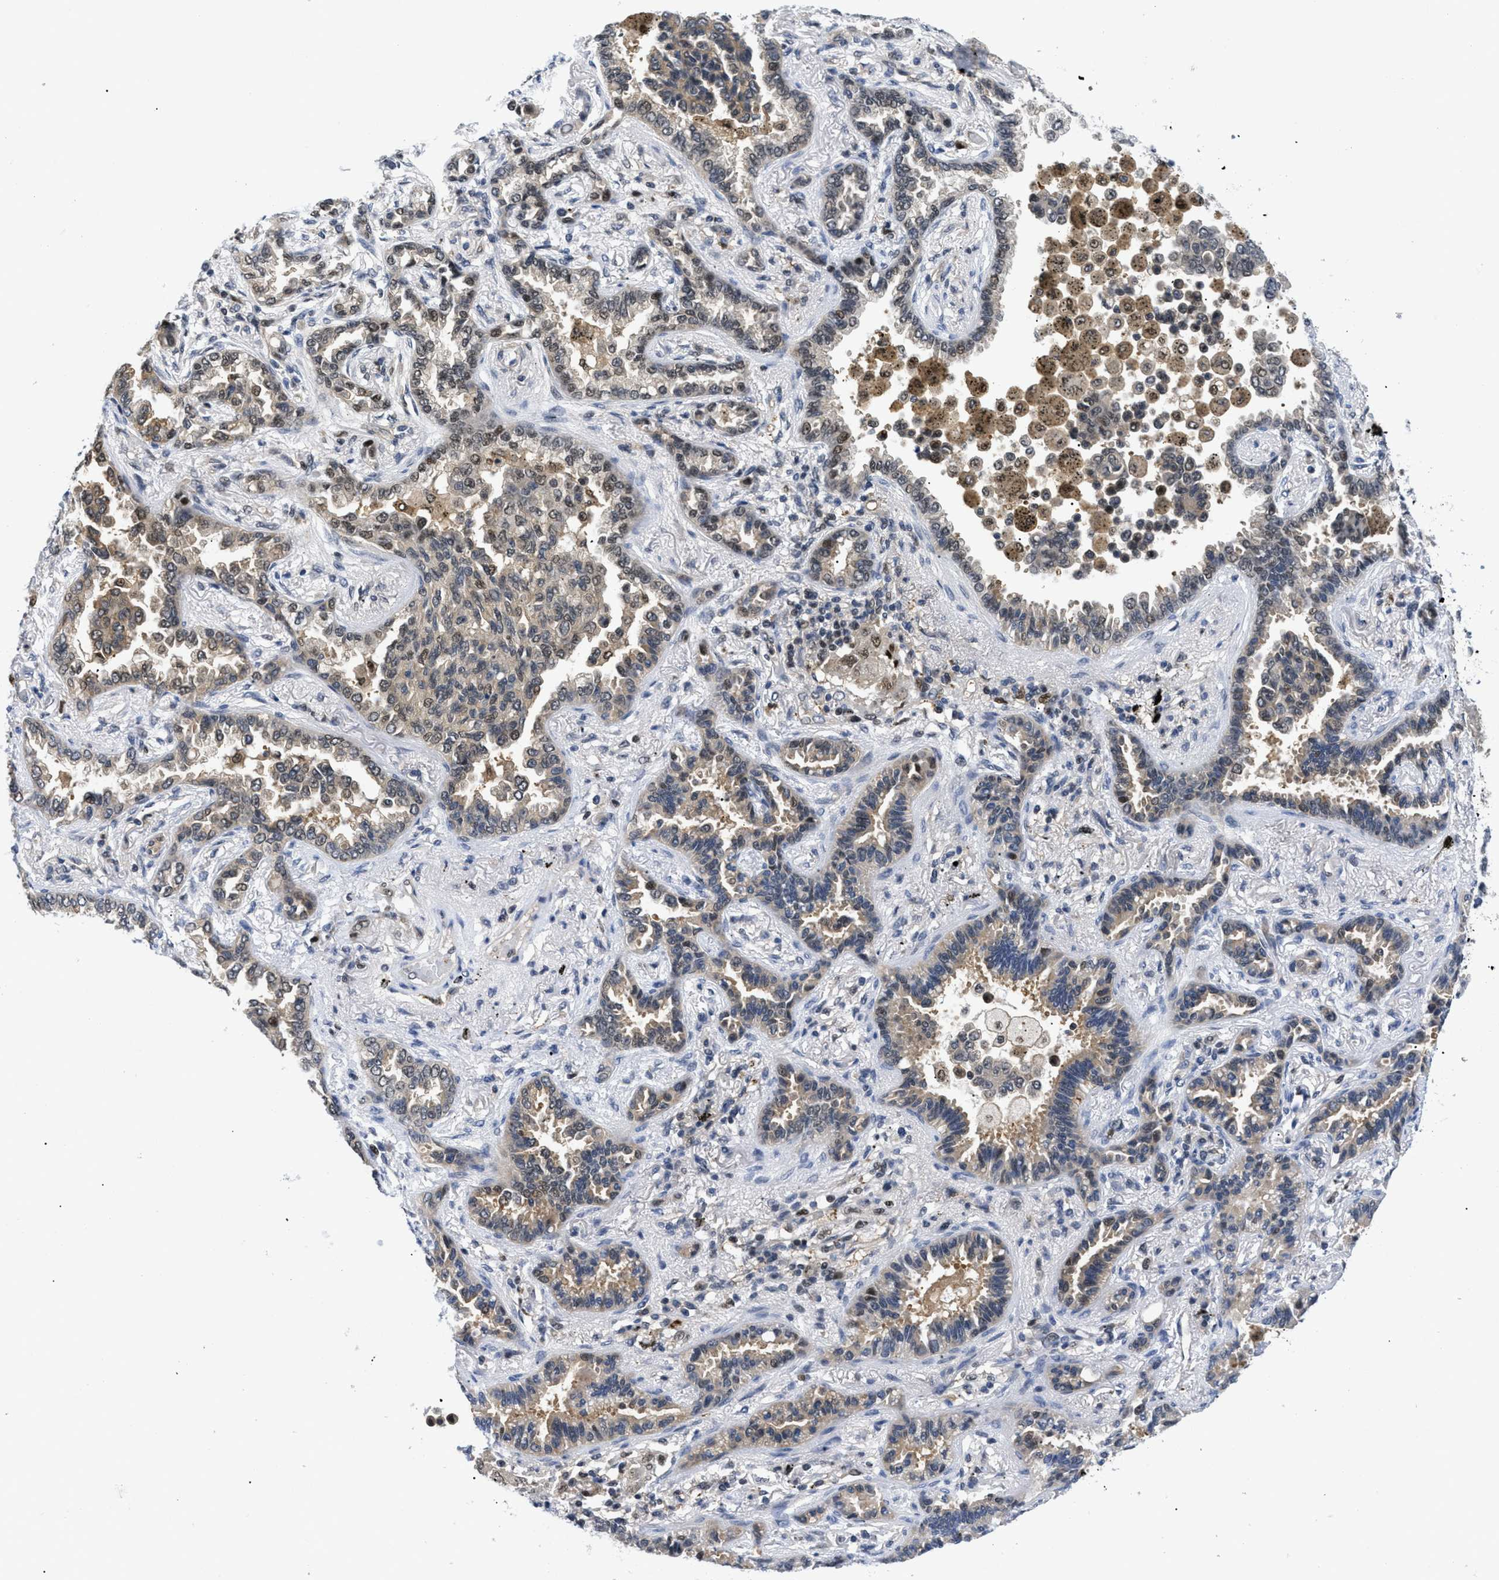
{"staining": {"intensity": "weak", "quantity": "25%-75%", "location": "cytoplasmic/membranous,nuclear"}, "tissue": "lung cancer", "cell_type": "Tumor cells", "image_type": "cancer", "snomed": [{"axis": "morphology", "description": "Normal tissue, NOS"}, {"axis": "morphology", "description": "Adenocarcinoma, NOS"}, {"axis": "topography", "description": "Lung"}], "caption": "Human adenocarcinoma (lung) stained with a brown dye exhibits weak cytoplasmic/membranous and nuclear positive positivity in about 25%-75% of tumor cells.", "gene": "SLC29A2", "patient": {"sex": "male", "age": 59}}